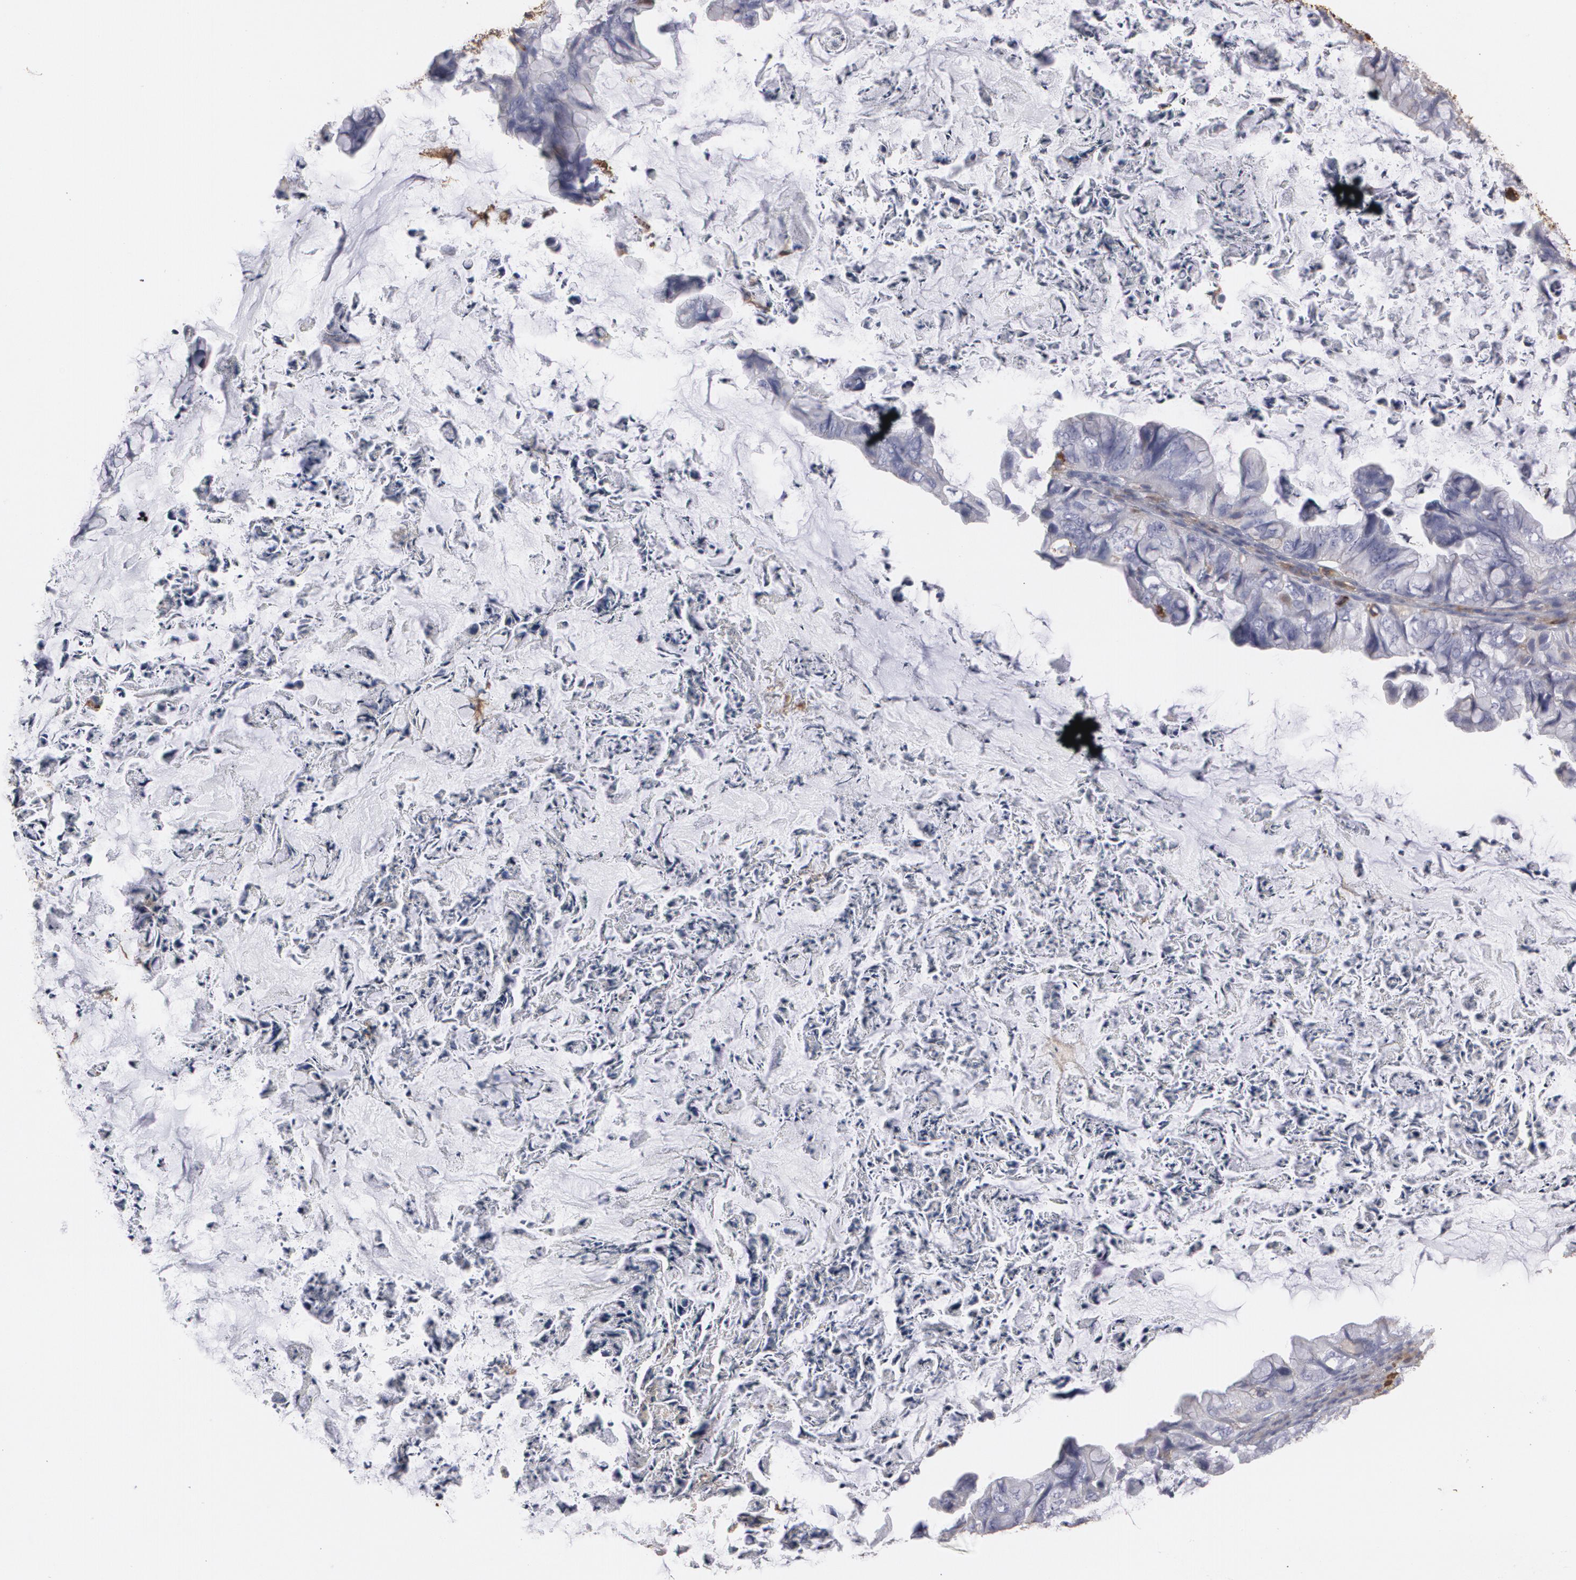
{"staining": {"intensity": "negative", "quantity": "none", "location": "none"}, "tissue": "ovarian cancer", "cell_type": "Tumor cells", "image_type": "cancer", "snomed": [{"axis": "morphology", "description": "Cystadenocarcinoma, mucinous, NOS"}, {"axis": "topography", "description": "Ovary"}], "caption": "Immunohistochemistry image of neoplastic tissue: mucinous cystadenocarcinoma (ovarian) stained with DAB exhibits no significant protein expression in tumor cells.", "gene": "ODC1", "patient": {"sex": "female", "age": 36}}